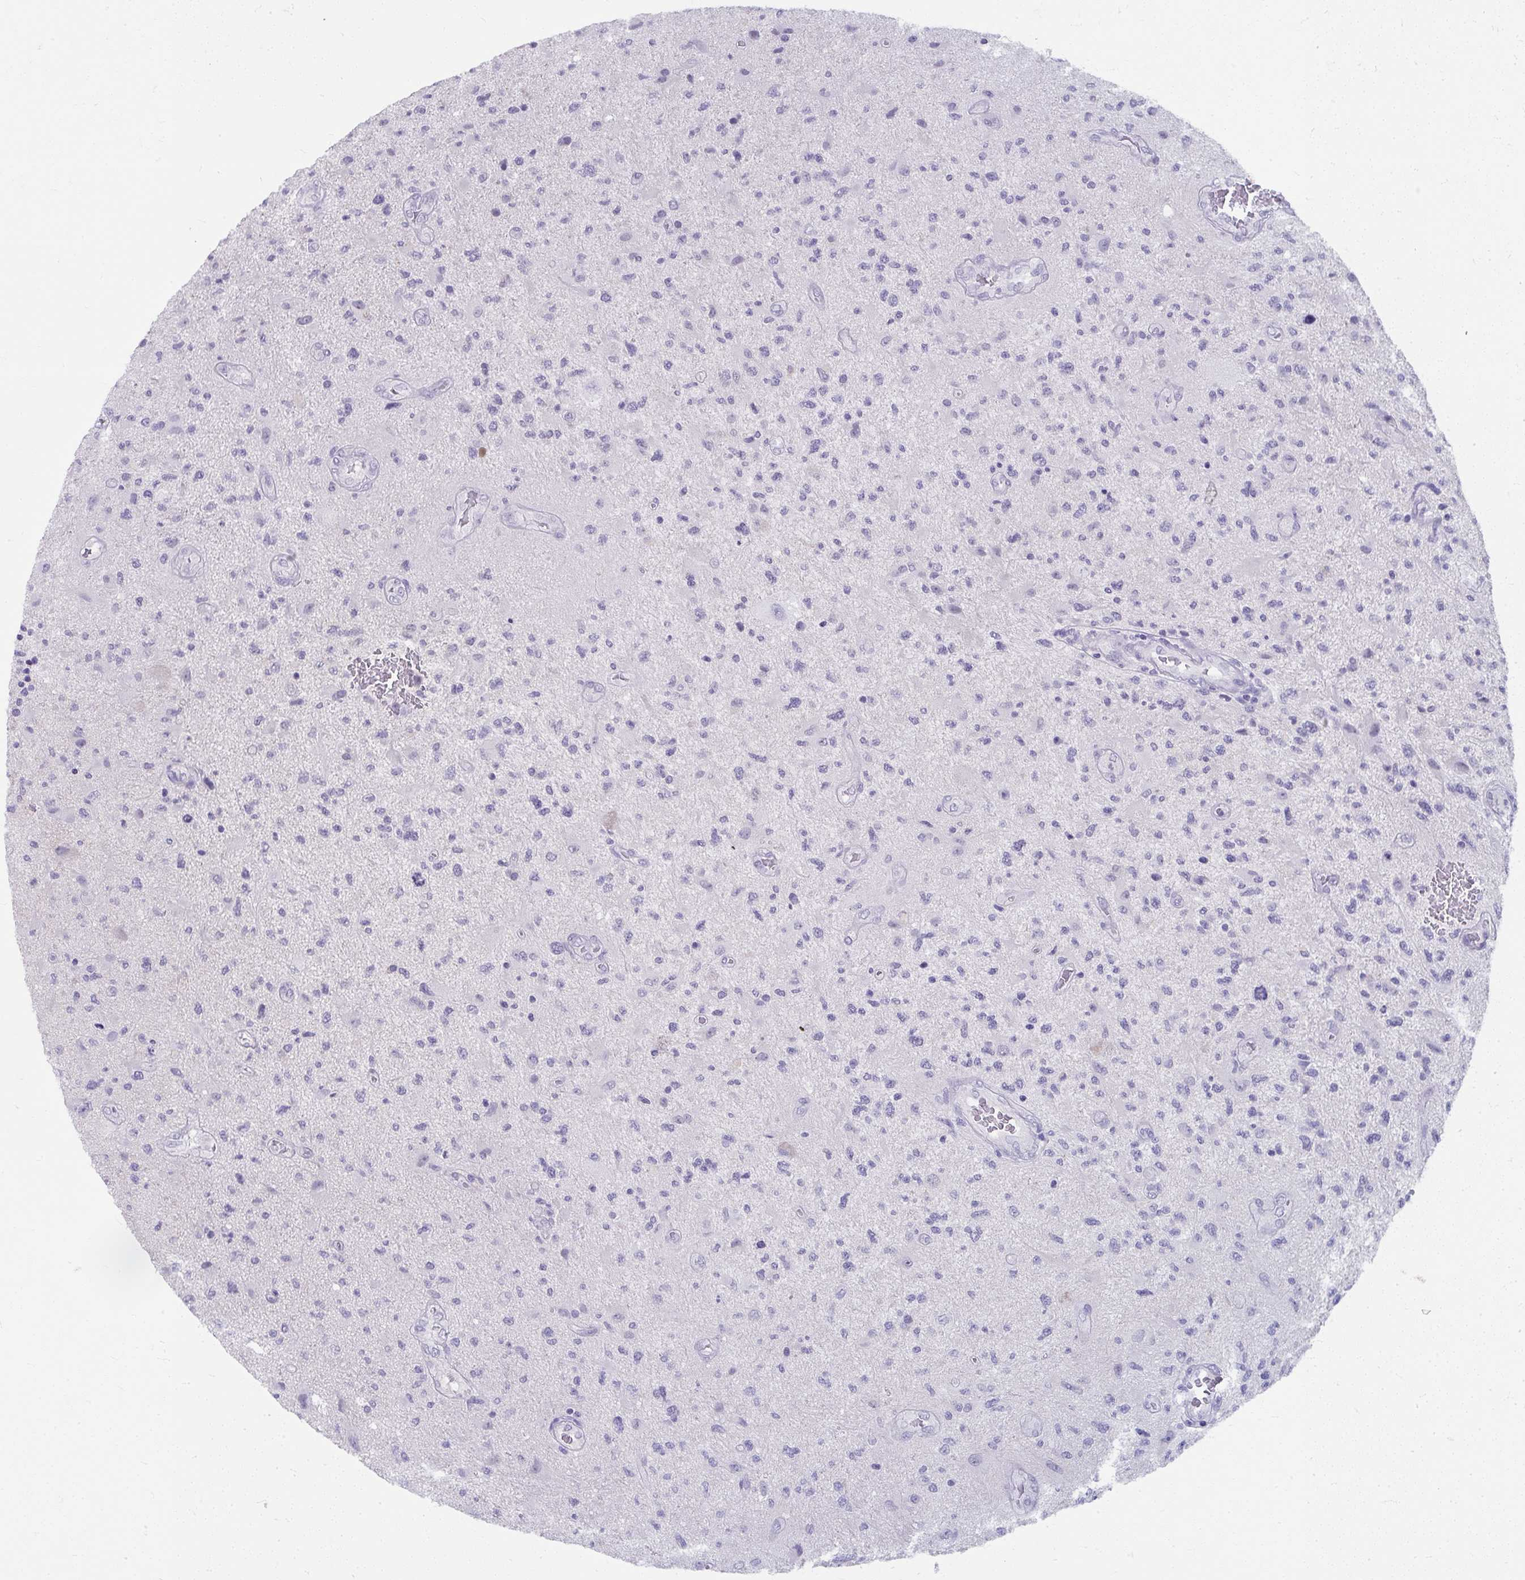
{"staining": {"intensity": "negative", "quantity": "none", "location": "none"}, "tissue": "glioma", "cell_type": "Tumor cells", "image_type": "cancer", "snomed": [{"axis": "morphology", "description": "Glioma, malignant, High grade"}, {"axis": "topography", "description": "Brain"}], "caption": "IHC of human malignant glioma (high-grade) displays no positivity in tumor cells.", "gene": "UGT3A2", "patient": {"sex": "male", "age": 67}}